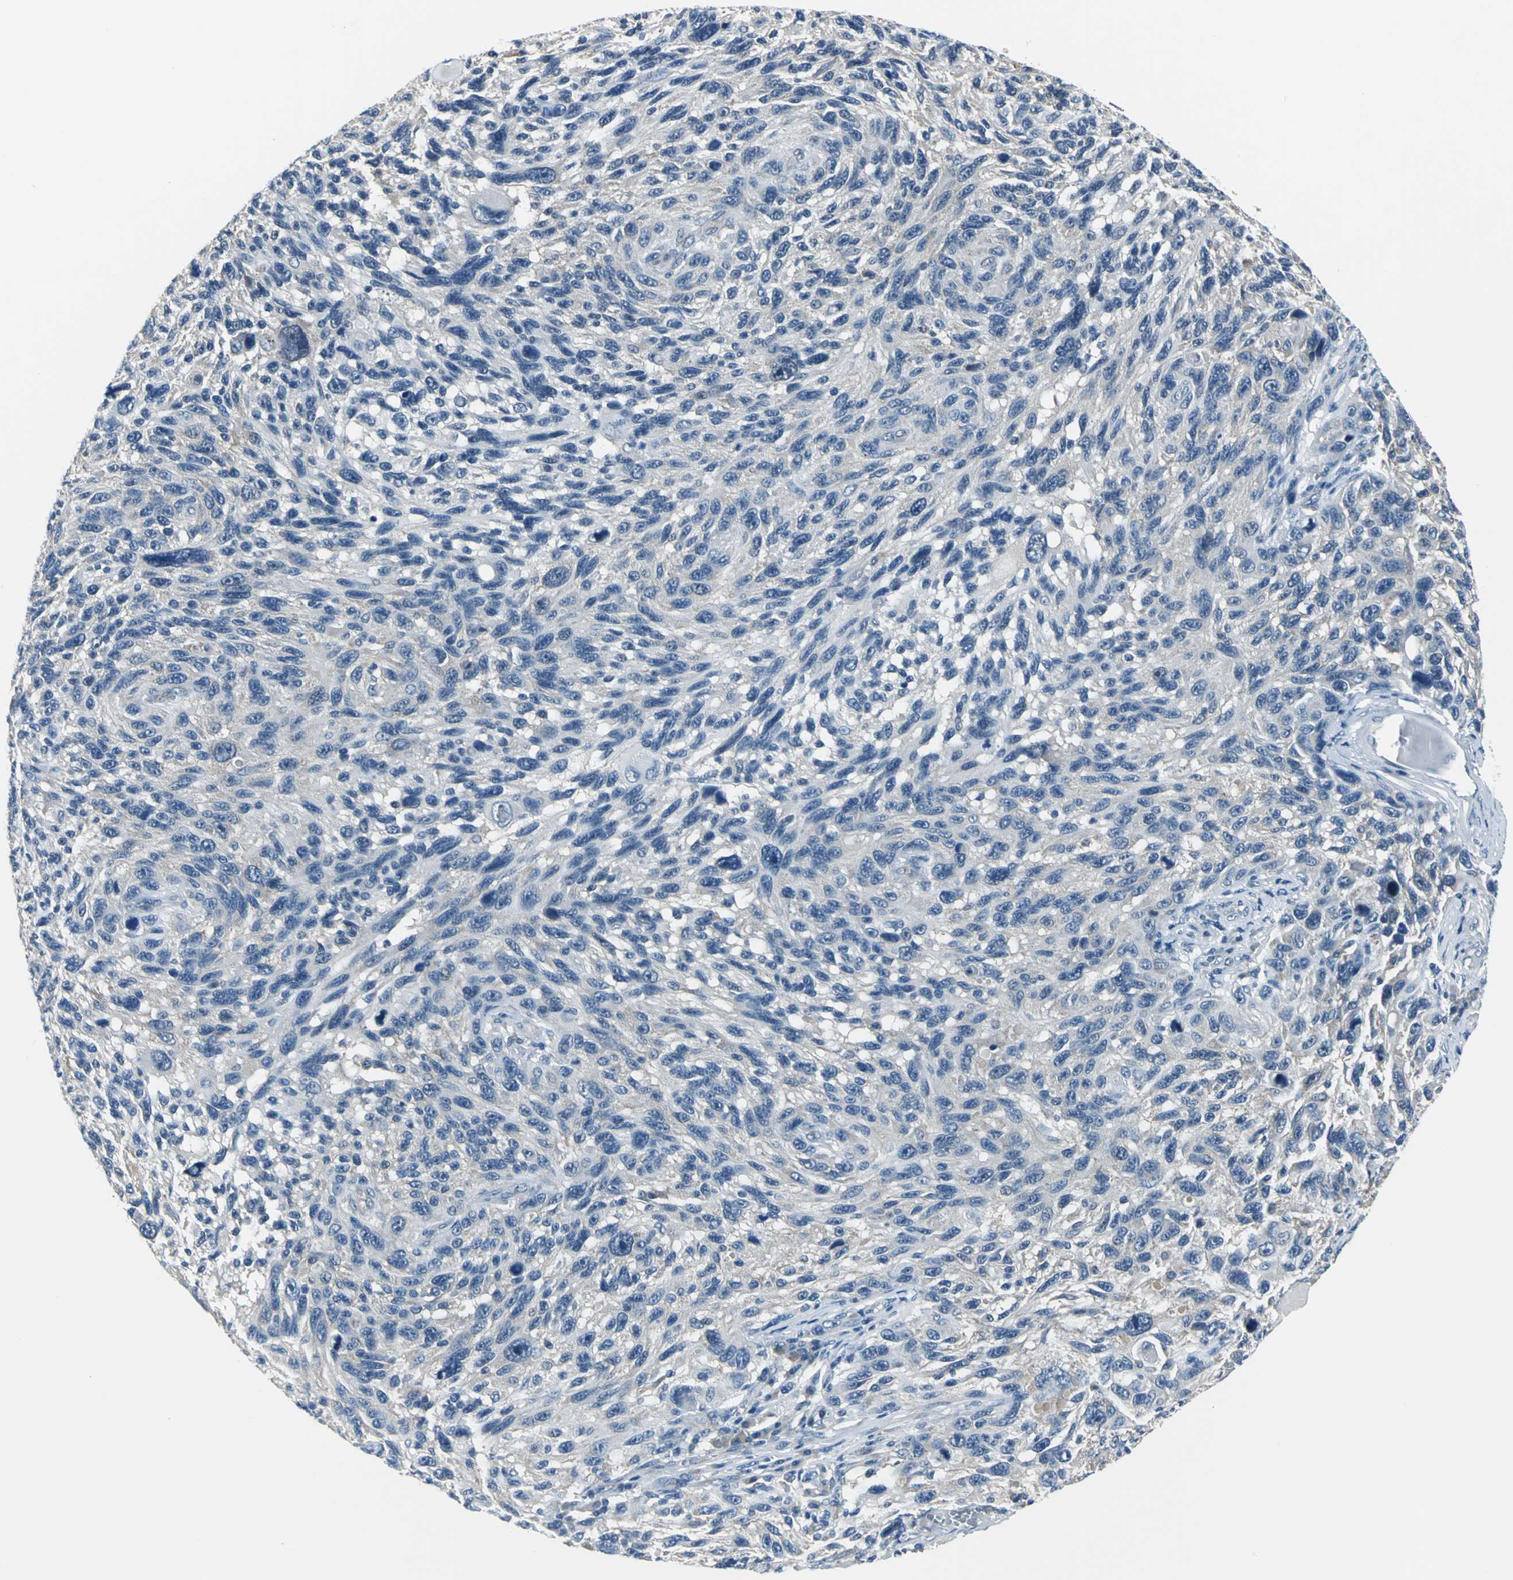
{"staining": {"intensity": "negative", "quantity": "none", "location": "none"}, "tissue": "melanoma", "cell_type": "Tumor cells", "image_type": "cancer", "snomed": [{"axis": "morphology", "description": "Malignant melanoma, NOS"}, {"axis": "topography", "description": "Skin"}], "caption": "DAB immunohistochemical staining of melanoma displays no significant expression in tumor cells.", "gene": "ZNF415", "patient": {"sex": "male", "age": 53}}